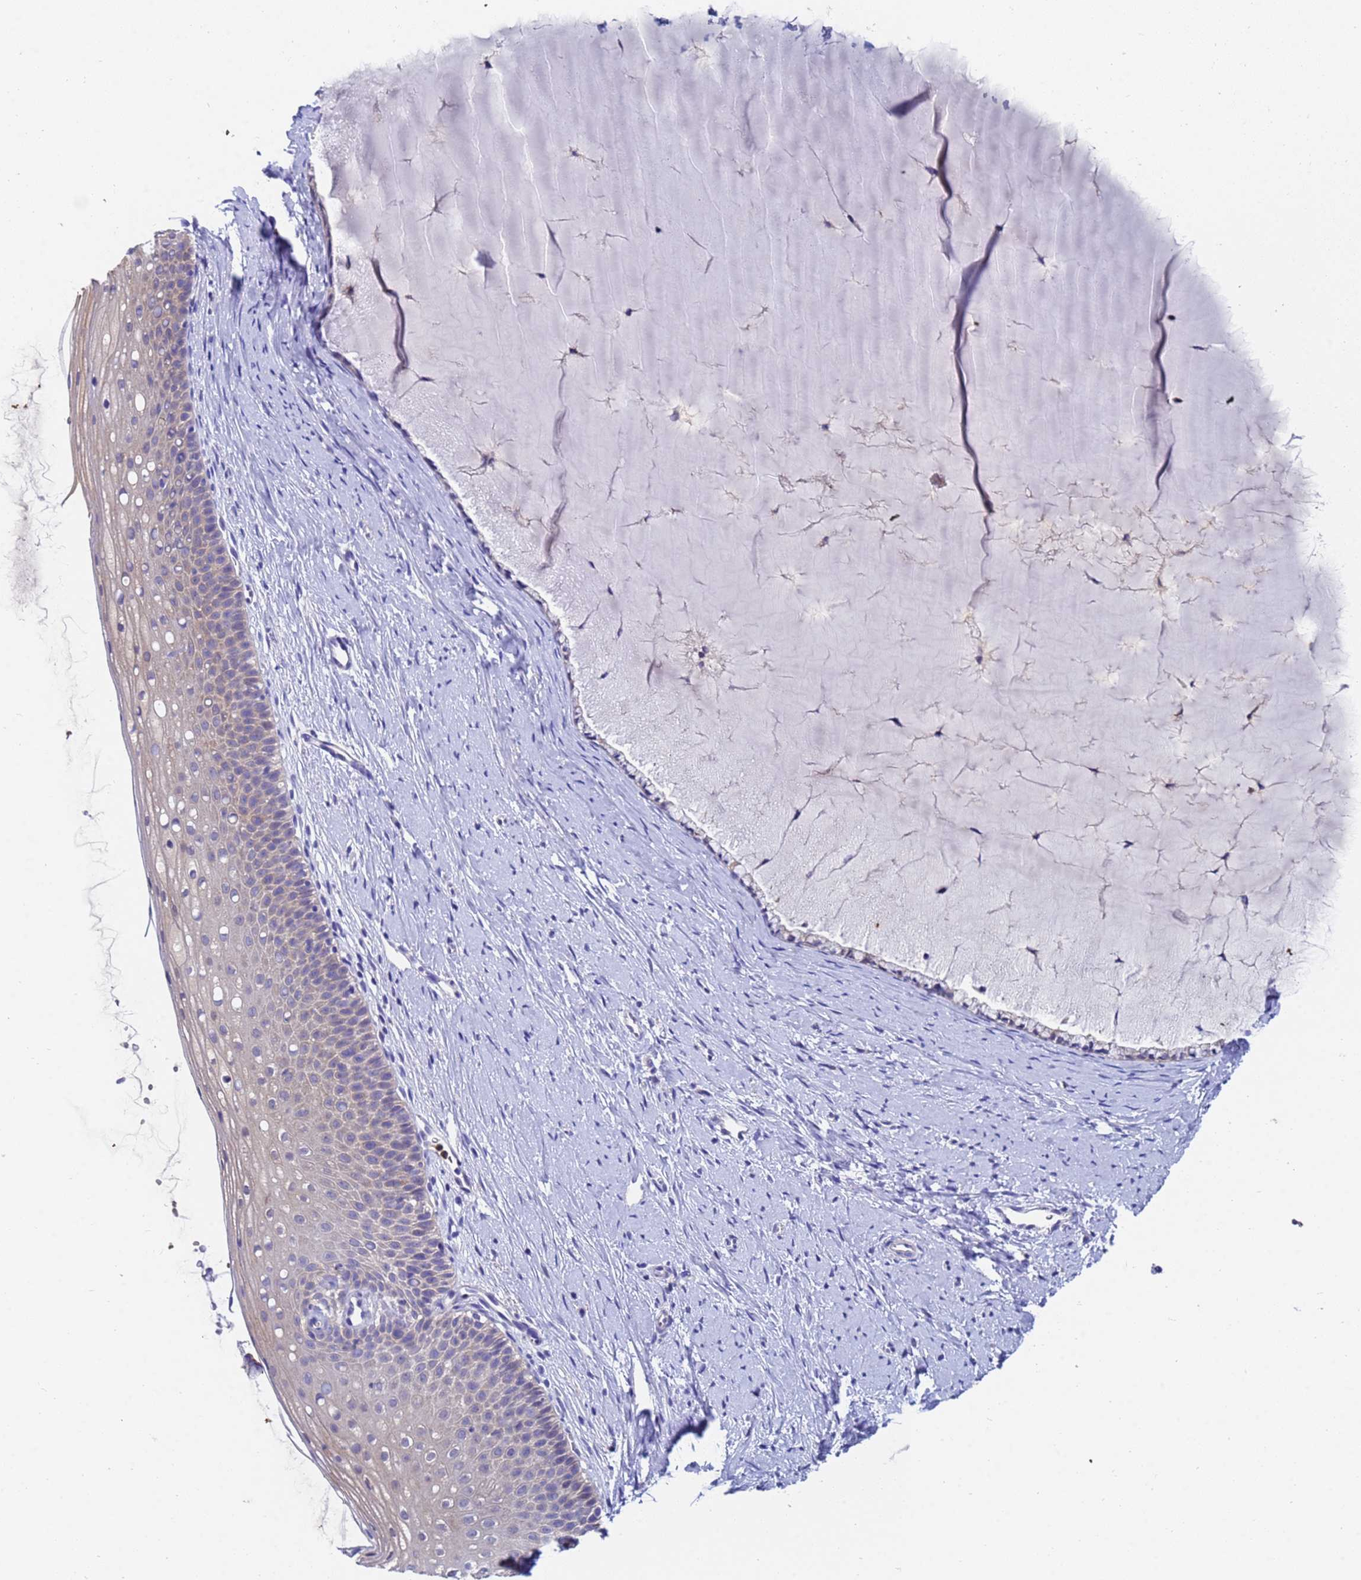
{"staining": {"intensity": "weak", "quantity": "25%-75%", "location": "cytoplasmic/membranous"}, "tissue": "cervix", "cell_type": "Glandular cells", "image_type": "normal", "snomed": [{"axis": "morphology", "description": "Normal tissue, NOS"}, {"axis": "topography", "description": "Cervix"}], "caption": "Immunohistochemical staining of unremarkable cervix demonstrates weak cytoplasmic/membranous protein positivity in about 25%-75% of glandular cells. The staining was performed using DAB (3,3'-diaminobenzidine) to visualize the protein expression in brown, while the nuclei were stained in blue with hematoxylin (Magnification: 20x).", "gene": "TTLL11", "patient": {"sex": "female", "age": 57}}